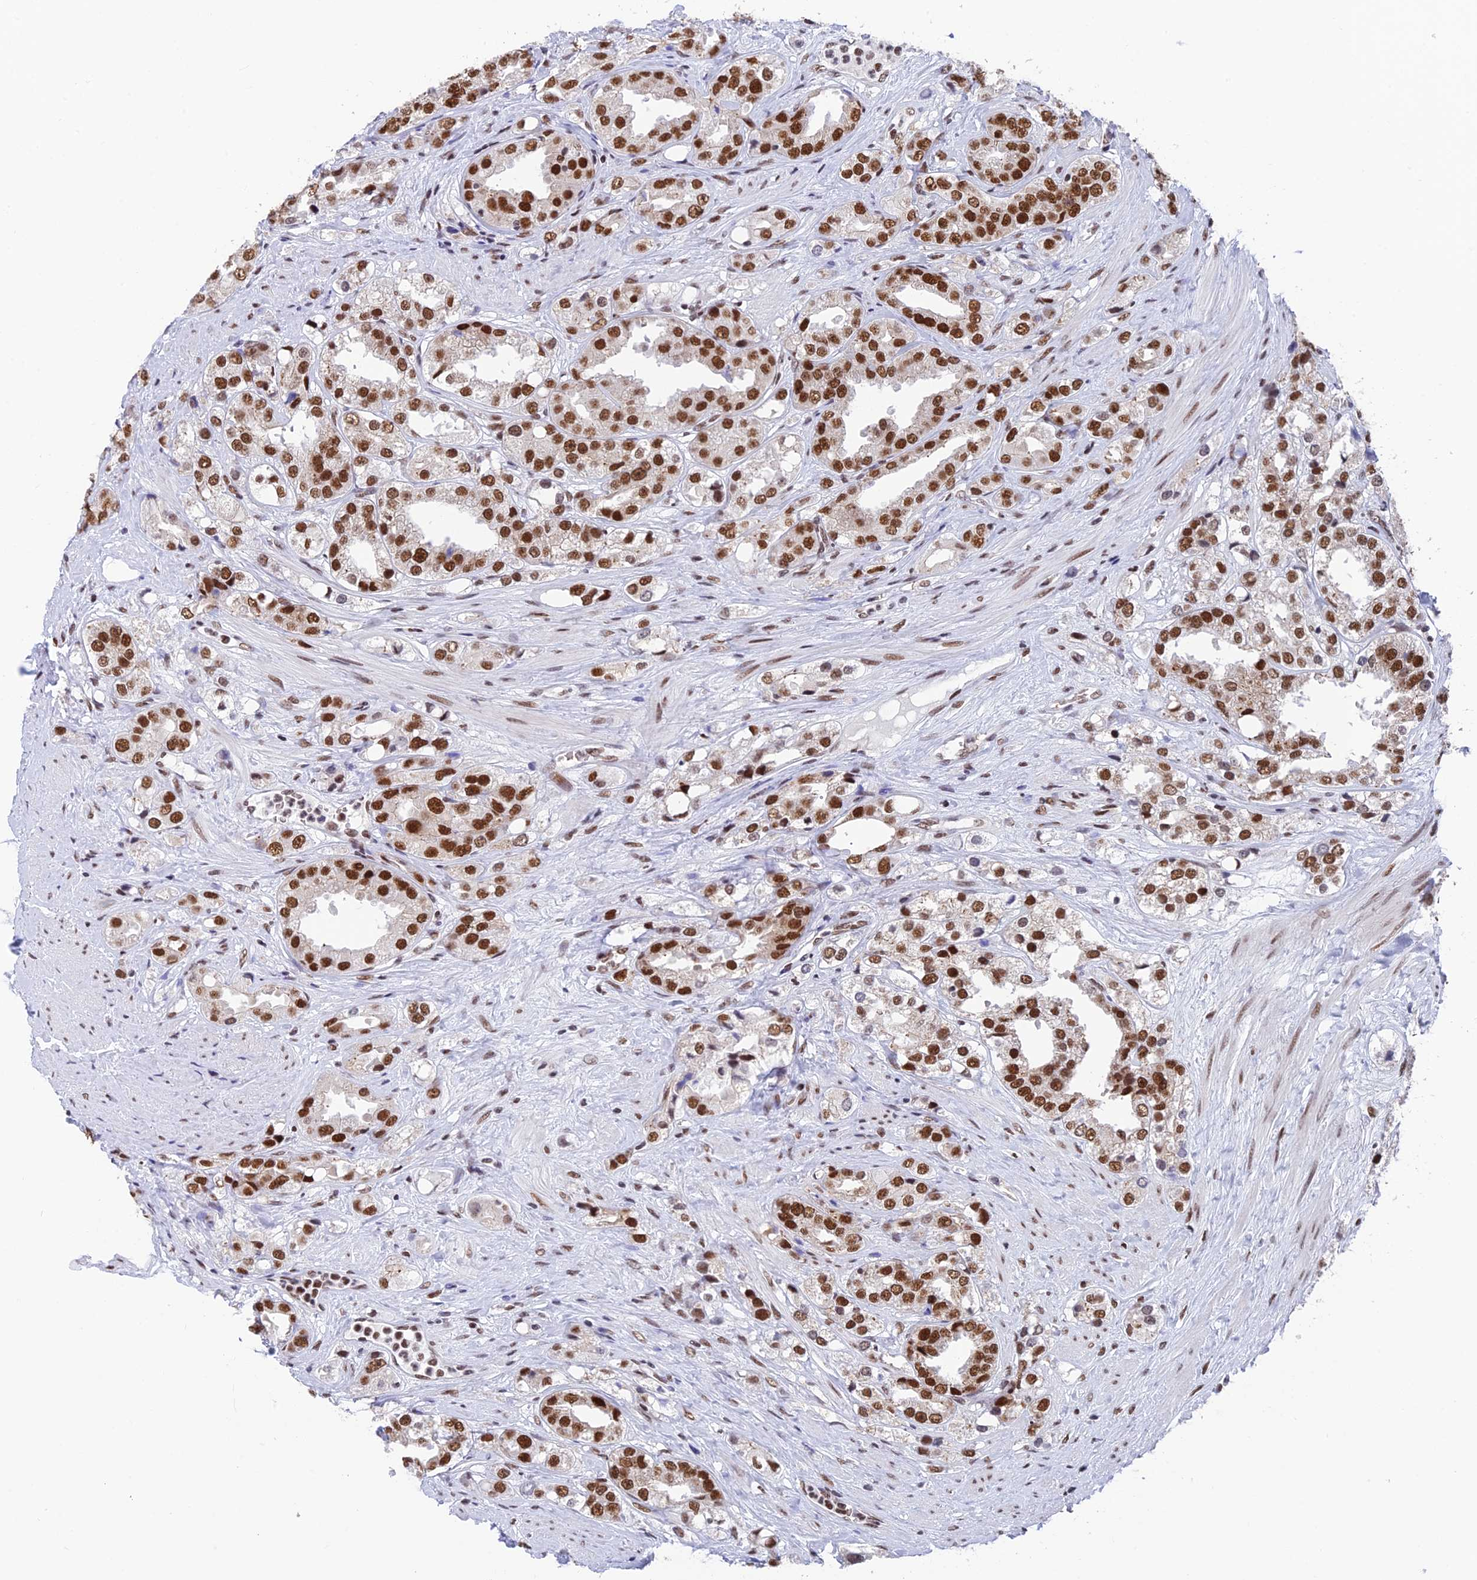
{"staining": {"intensity": "moderate", "quantity": ">75%", "location": "nuclear"}, "tissue": "prostate cancer", "cell_type": "Tumor cells", "image_type": "cancer", "snomed": [{"axis": "morphology", "description": "Adenocarcinoma, NOS"}, {"axis": "topography", "description": "Prostate"}], "caption": "Moderate nuclear protein positivity is appreciated in approximately >75% of tumor cells in prostate cancer (adenocarcinoma). The staining was performed using DAB (3,3'-diaminobenzidine), with brown indicating positive protein expression. Nuclei are stained blue with hematoxylin.", "gene": "EEF1AKMT3", "patient": {"sex": "male", "age": 79}}